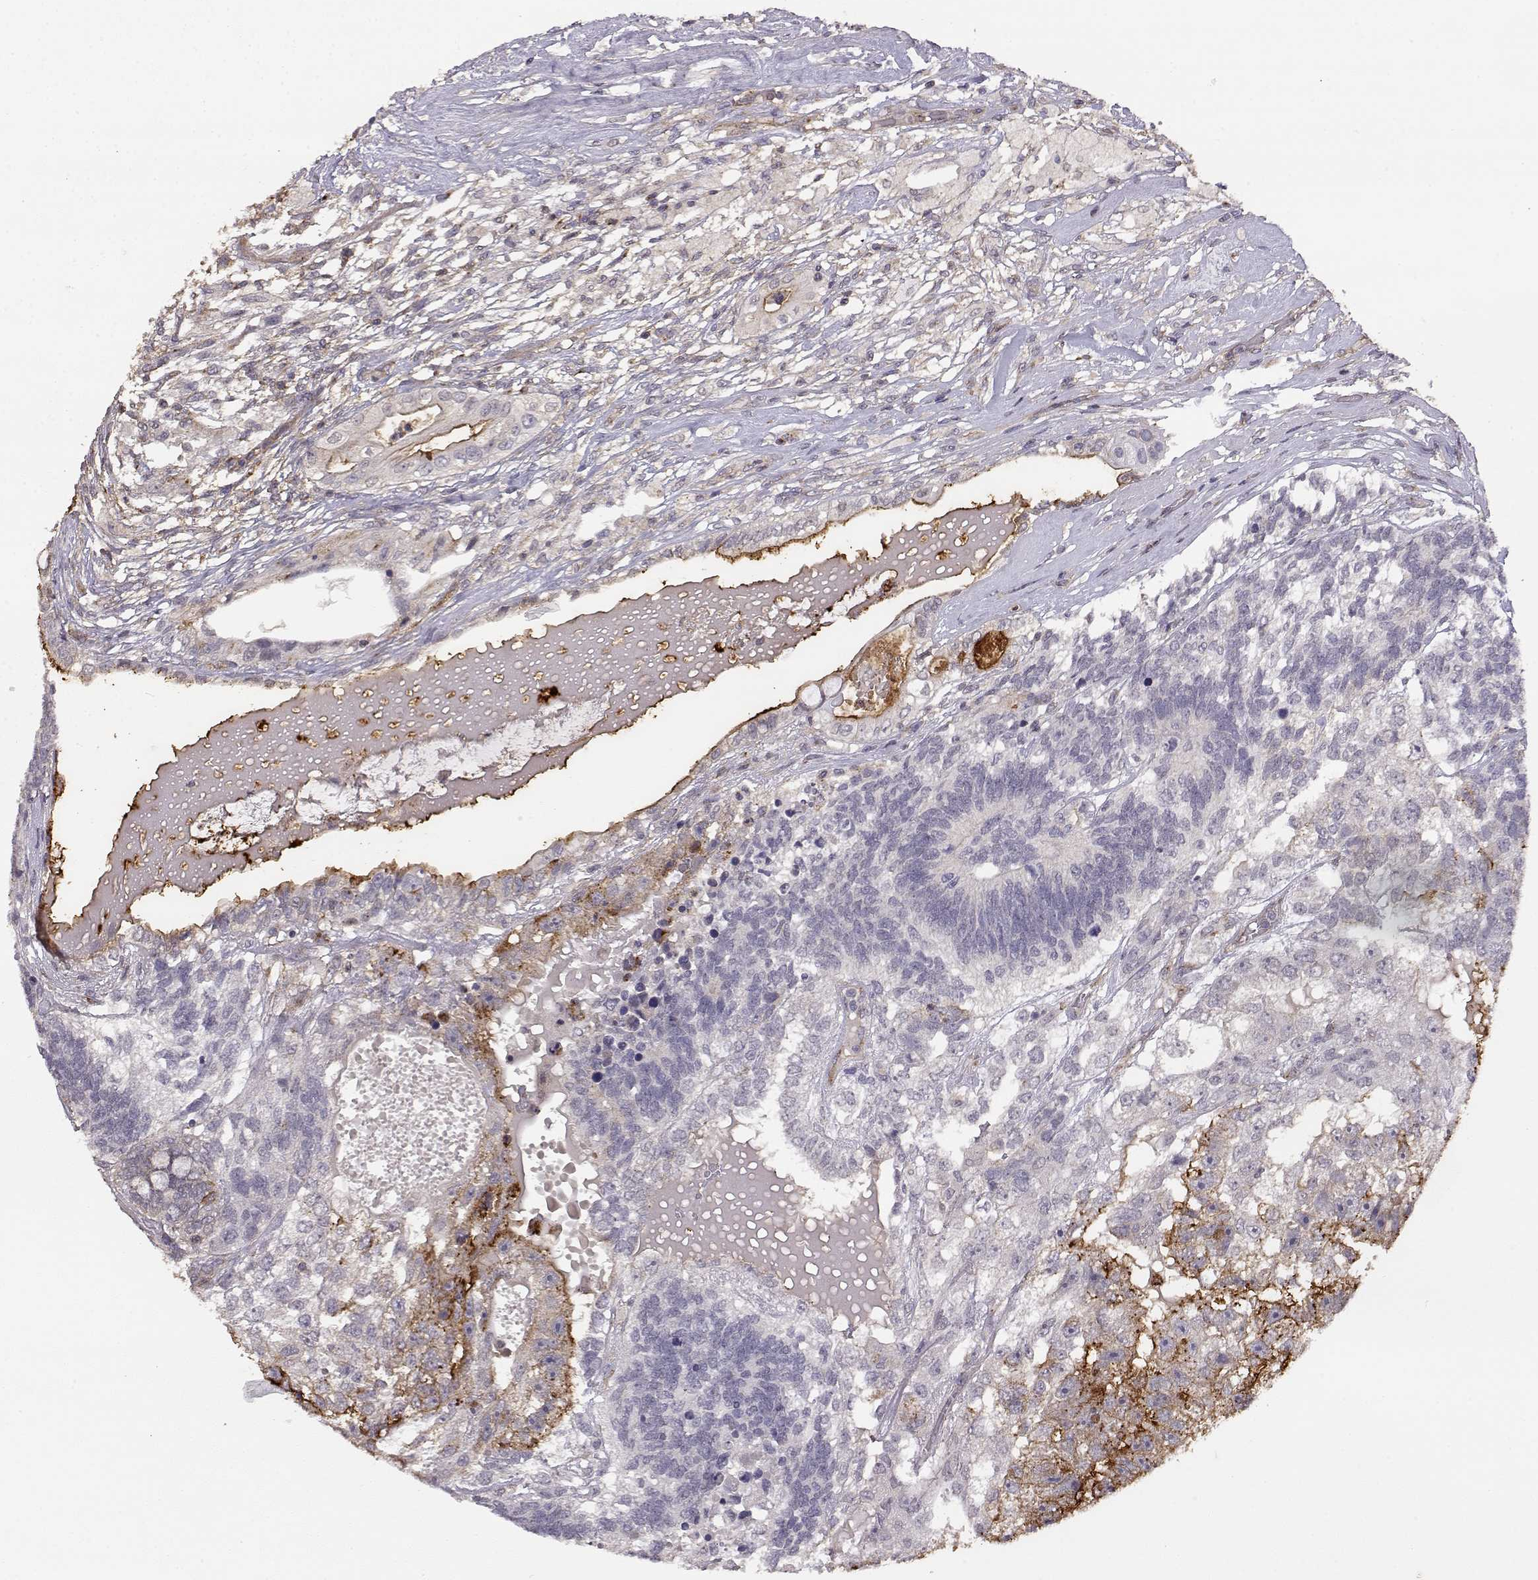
{"staining": {"intensity": "strong", "quantity": "<25%", "location": "cytoplasmic/membranous"}, "tissue": "testis cancer", "cell_type": "Tumor cells", "image_type": "cancer", "snomed": [{"axis": "morphology", "description": "Seminoma, NOS"}, {"axis": "morphology", "description": "Carcinoma, Embryonal, NOS"}, {"axis": "topography", "description": "Testis"}], "caption": "A histopathology image showing strong cytoplasmic/membranous positivity in about <25% of tumor cells in embryonal carcinoma (testis), as visualized by brown immunohistochemical staining.", "gene": "IFITM1", "patient": {"sex": "male", "age": 41}}